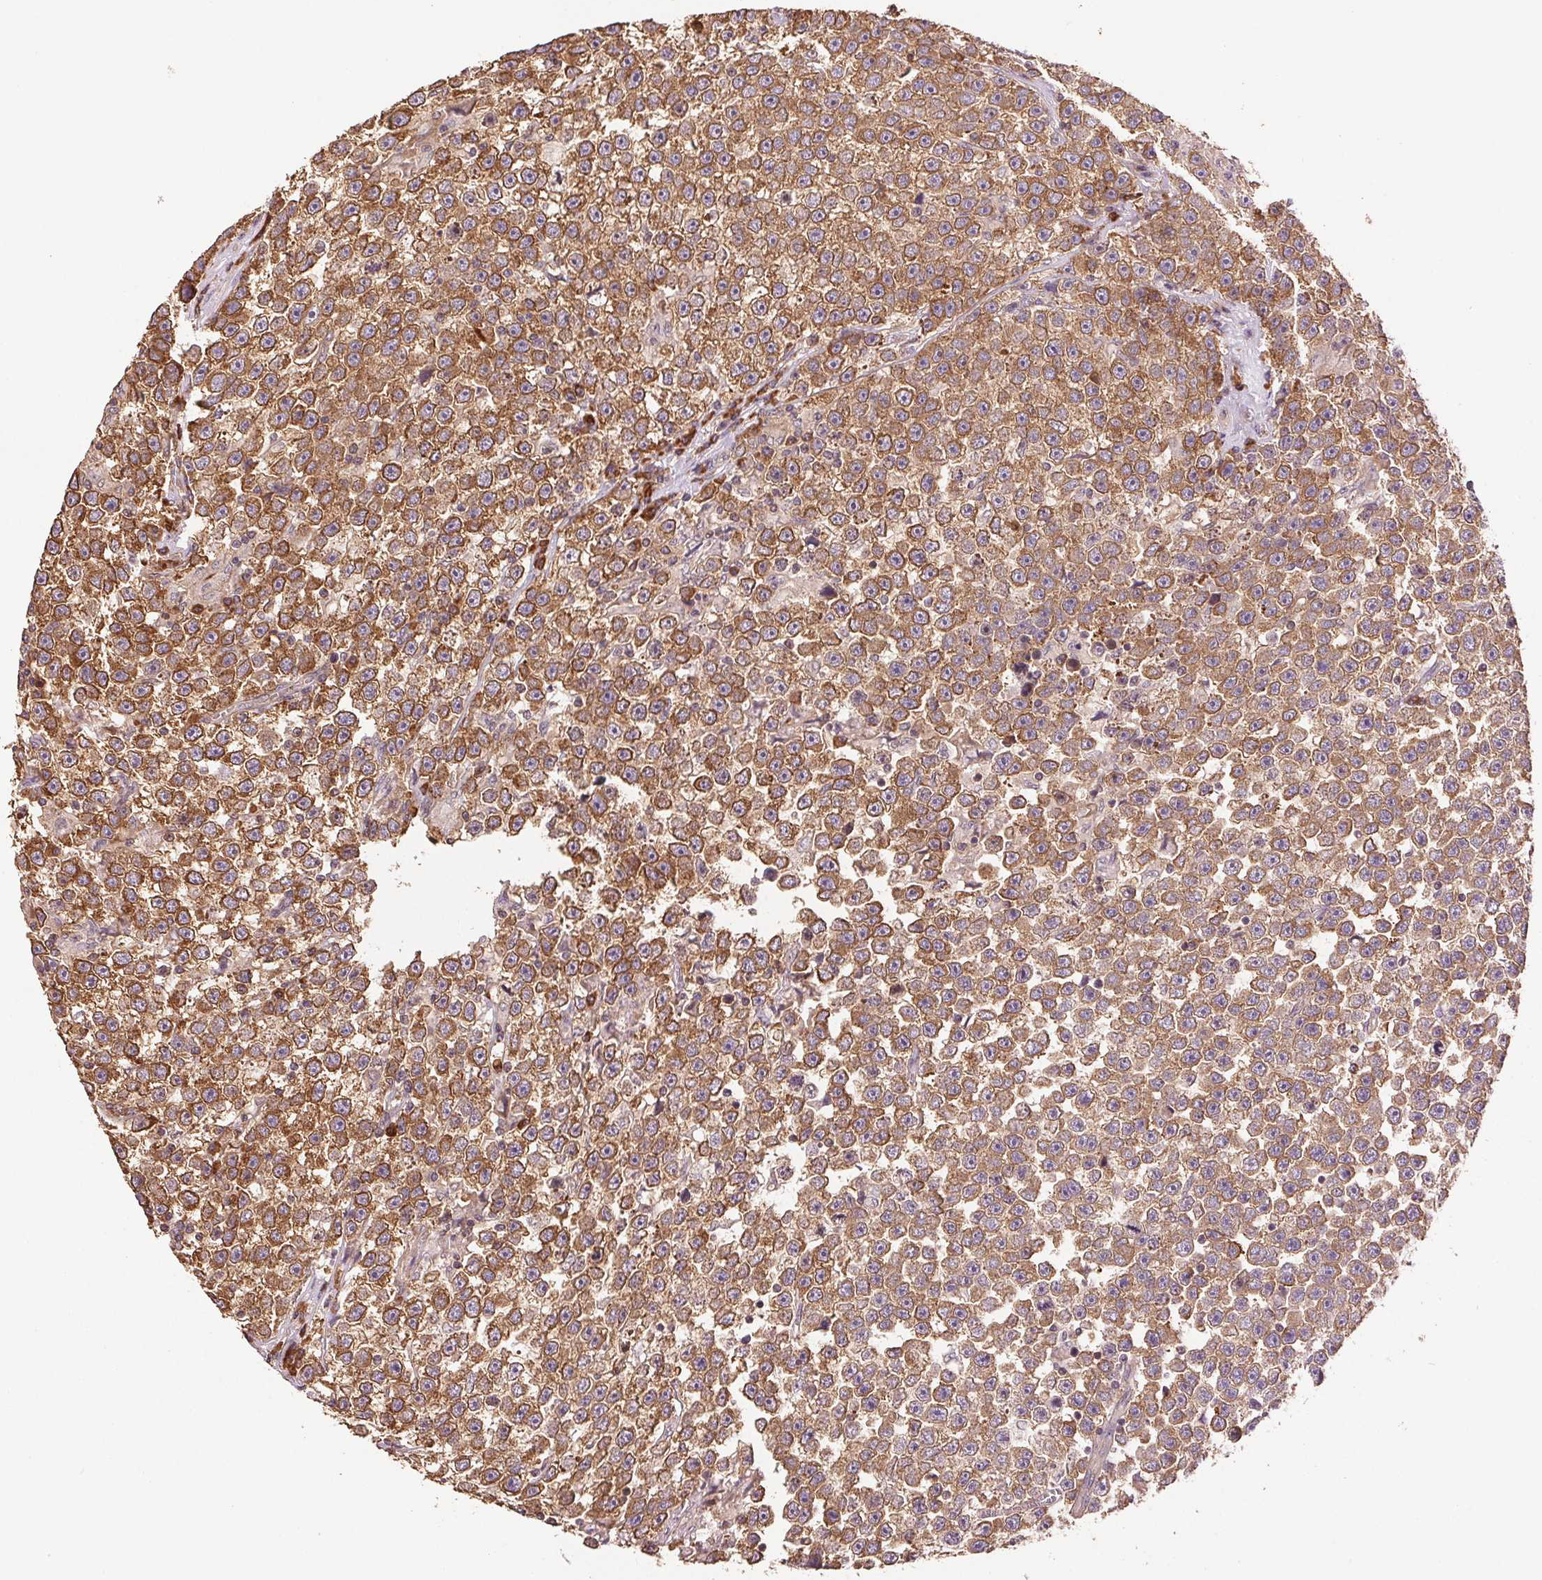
{"staining": {"intensity": "moderate", "quantity": ">75%", "location": "cytoplasmic/membranous"}, "tissue": "testis cancer", "cell_type": "Tumor cells", "image_type": "cancer", "snomed": [{"axis": "morphology", "description": "Seminoma, NOS"}, {"axis": "topography", "description": "Testis"}], "caption": "IHC staining of testis seminoma, which shows medium levels of moderate cytoplasmic/membranous staining in approximately >75% of tumor cells indicating moderate cytoplasmic/membranous protein positivity. The staining was performed using DAB (brown) for protein detection and nuclei were counterstained in hematoxylin (blue).", "gene": "TMEM253", "patient": {"sex": "male", "age": 31}}